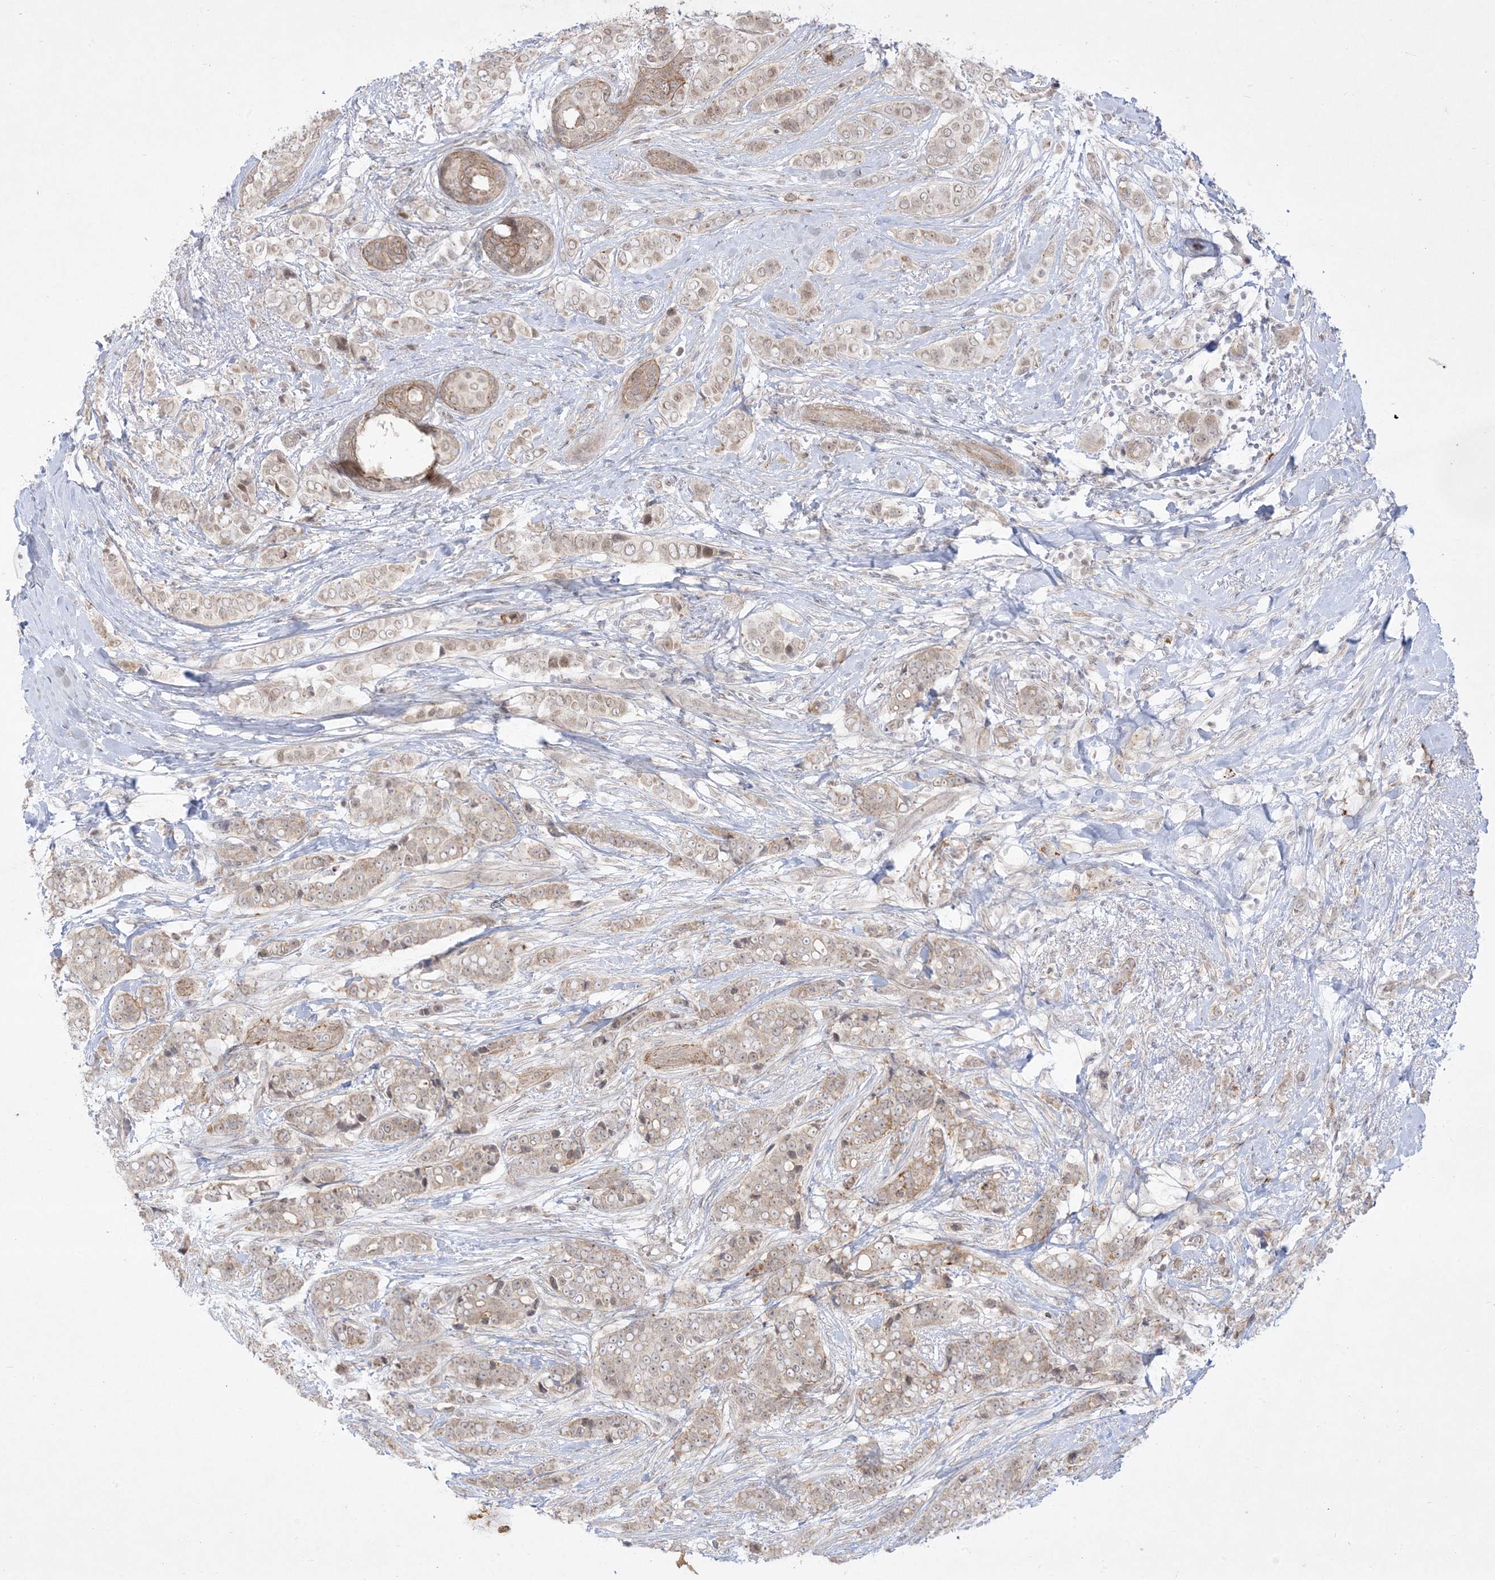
{"staining": {"intensity": "weak", "quantity": ">75%", "location": "cytoplasmic/membranous"}, "tissue": "breast cancer", "cell_type": "Tumor cells", "image_type": "cancer", "snomed": [{"axis": "morphology", "description": "Lobular carcinoma"}, {"axis": "topography", "description": "Breast"}], "caption": "This image displays immunohistochemistry (IHC) staining of human lobular carcinoma (breast), with low weak cytoplasmic/membranous expression in about >75% of tumor cells.", "gene": "PTK6", "patient": {"sex": "female", "age": 51}}